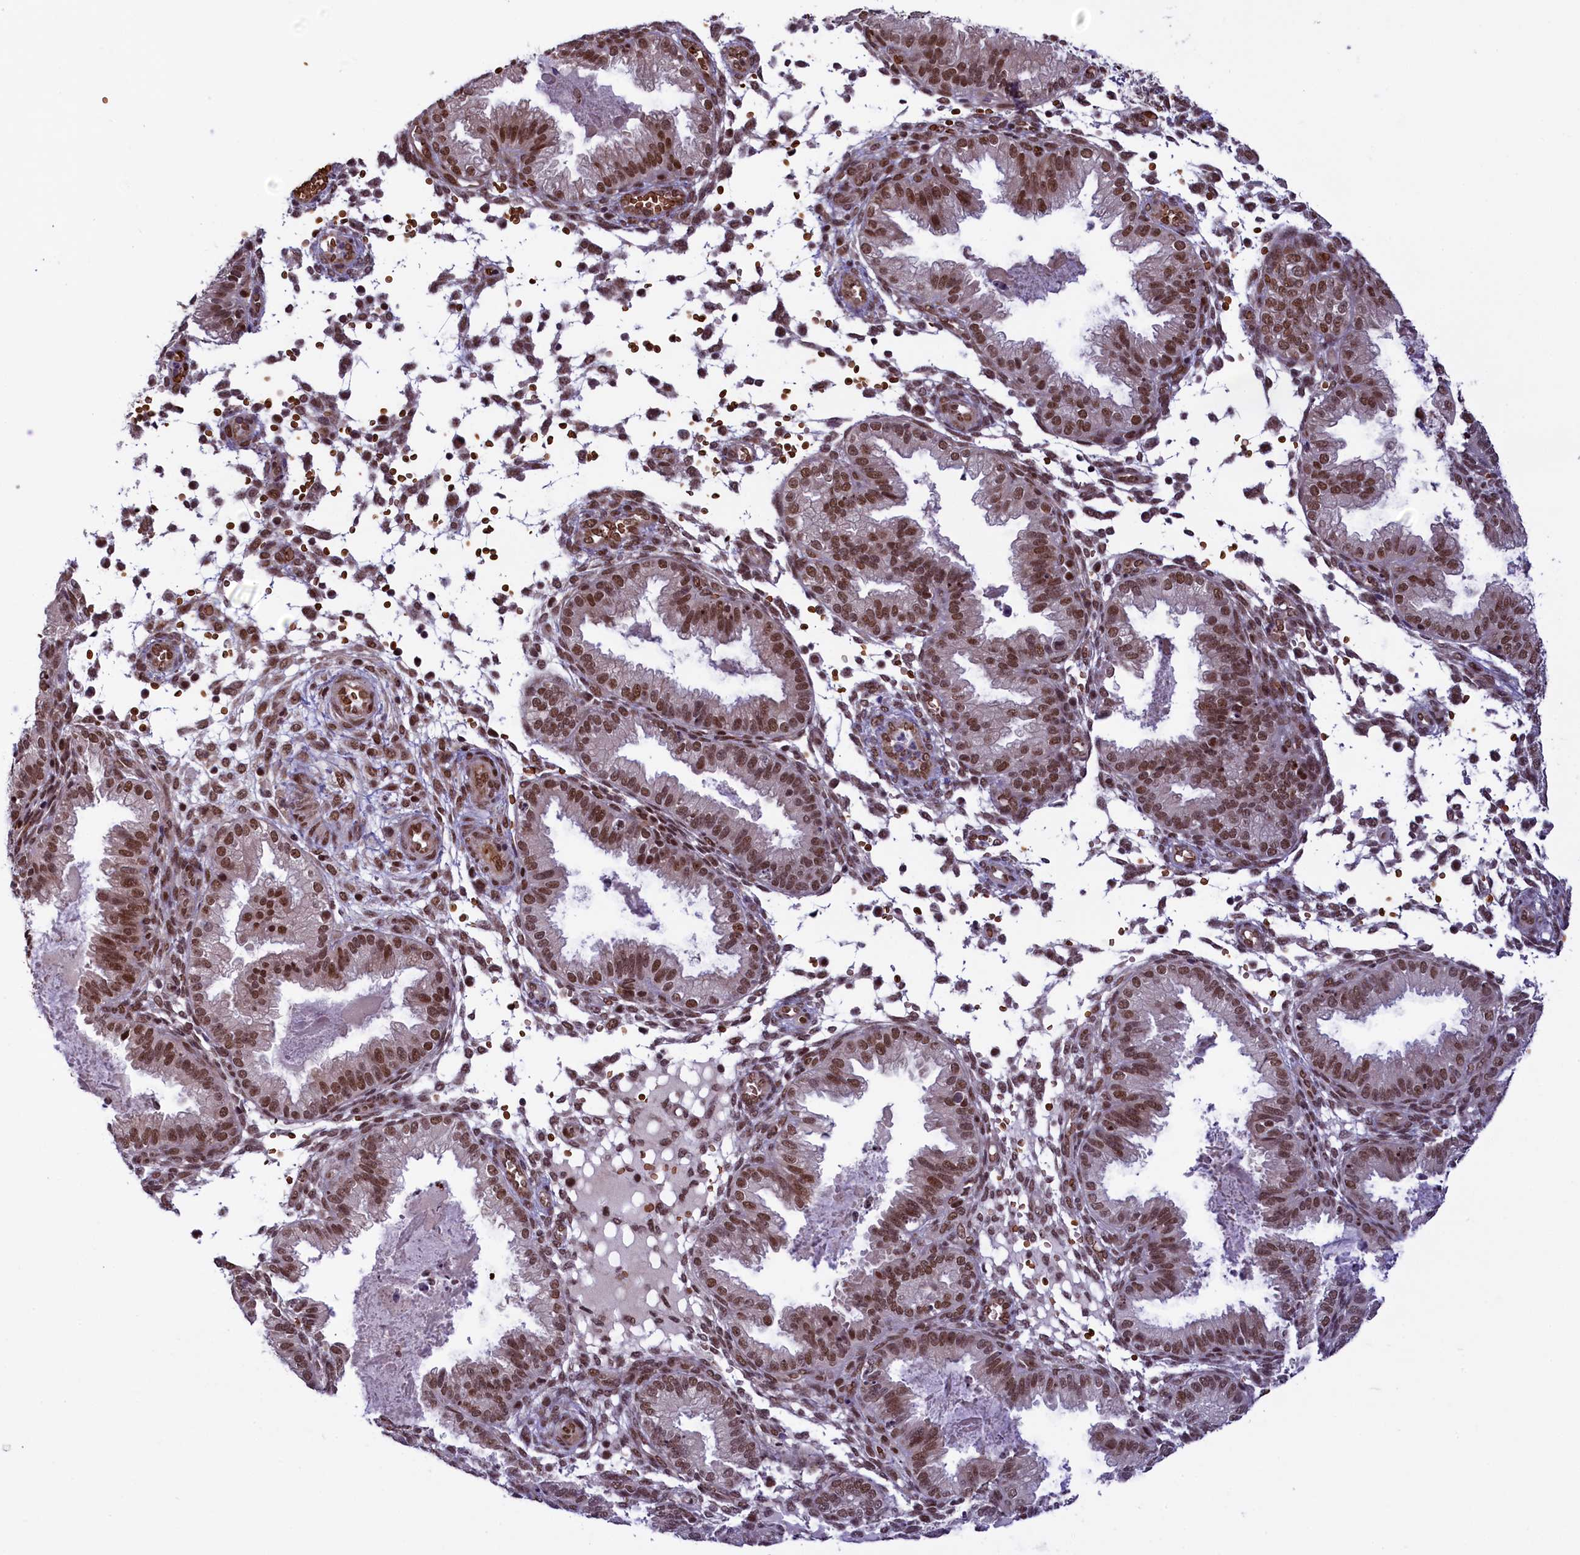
{"staining": {"intensity": "moderate", "quantity": "25%-75%", "location": "nuclear"}, "tissue": "endometrium", "cell_type": "Cells in endometrial stroma", "image_type": "normal", "snomed": [{"axis": "morphology", "description": "Normal tissue, NOS"}, {"axis": "topography", "description": "Endometrium"}], "caption": "Endometrium stained with DAB immunohistochemistry (IHC) exhibits medium levels of moderate nuclear positivity in about 25%-75% of cells in endometrial stroma.", "gene": "MPHOSPH8", "patient": {"sex": "female", "age": 33}}